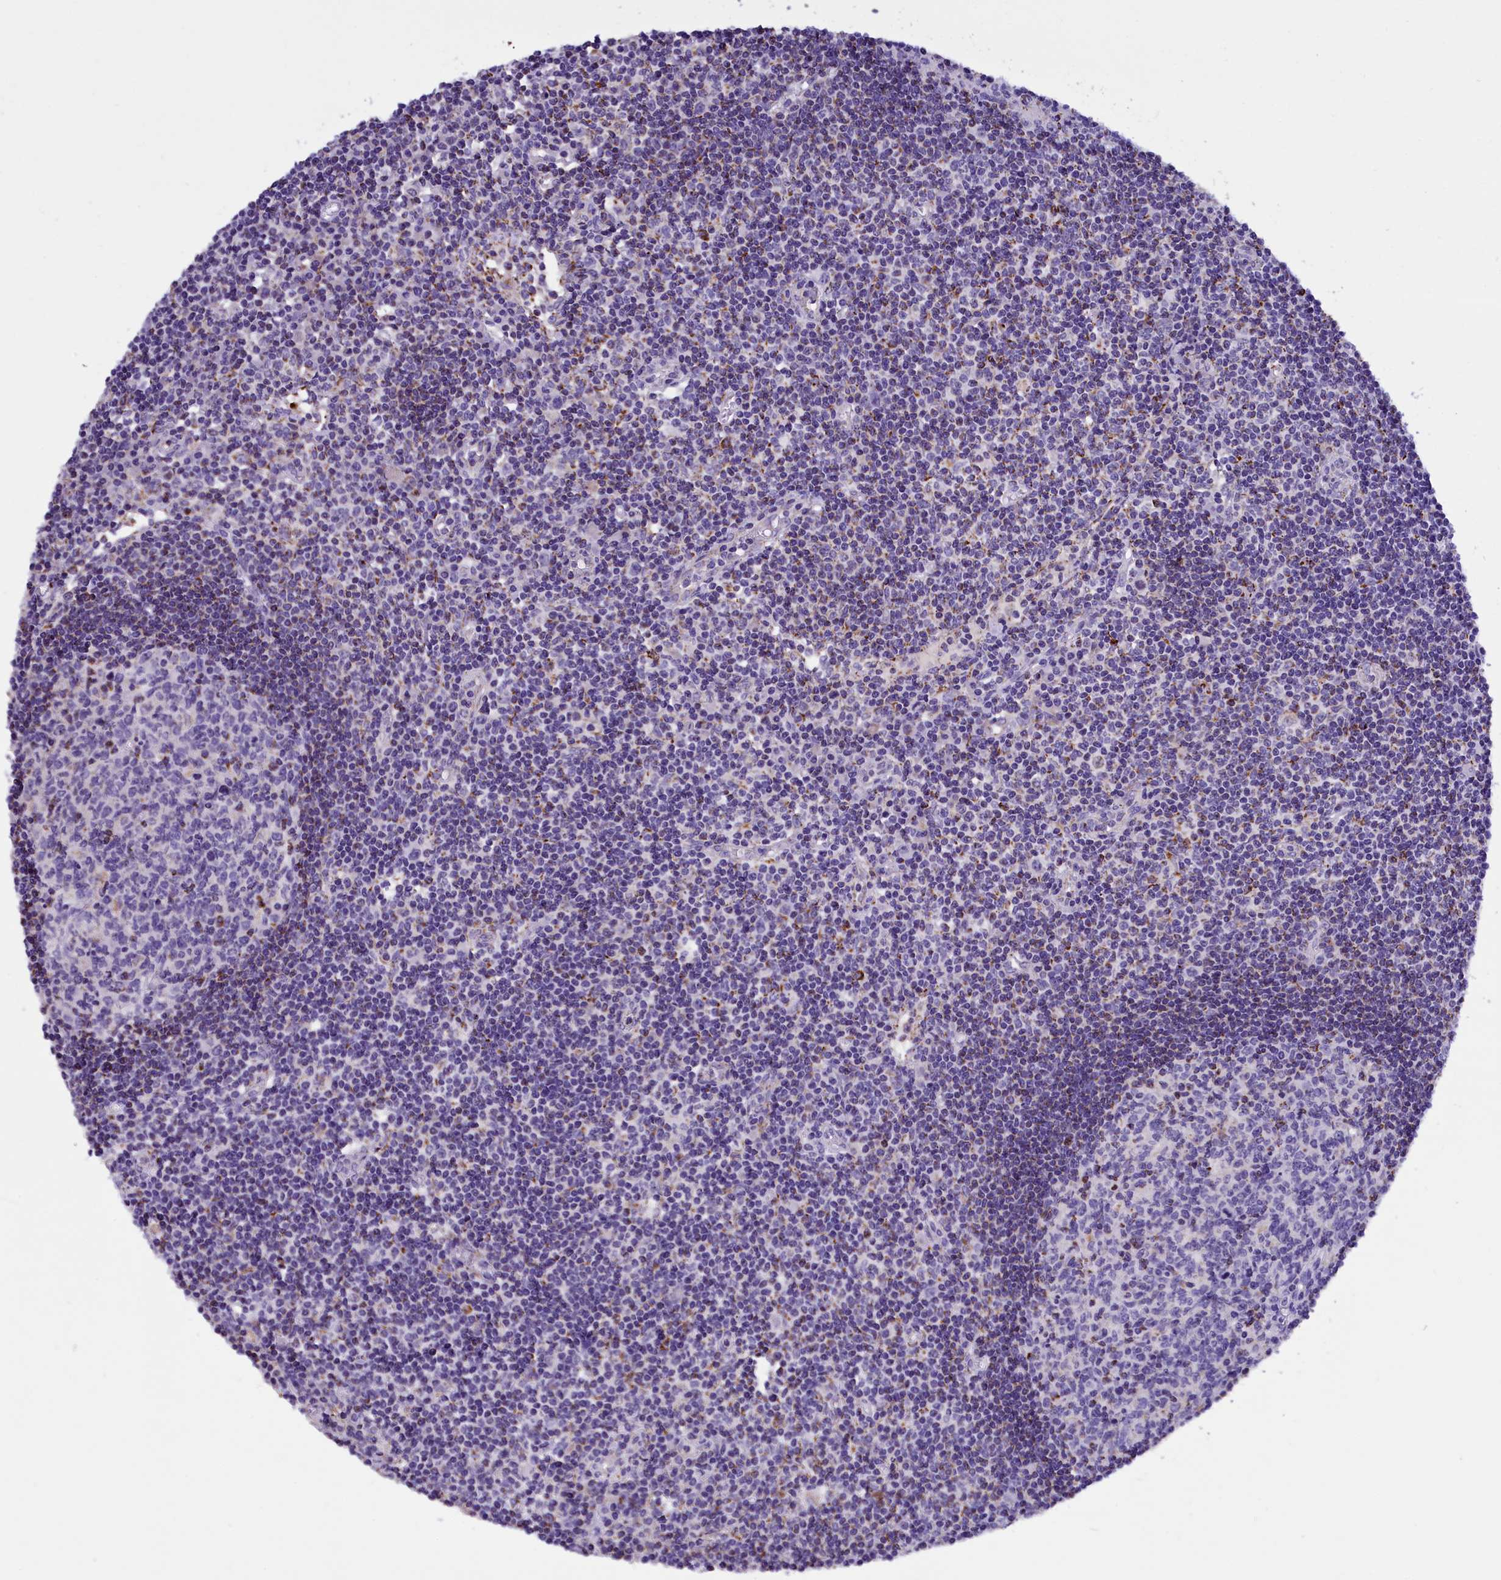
{"staining": {"intensity": "moderate", "quantity": "<25%", "location": "cytoplasmic/membranous"}, "tissue": "lymph node", "cell_type": "Germinal center cells", "image_type": "normal", "snomed": [{"axis": "morphology", "description": "Normal tissue, NOS"}, {"axis": "topography", "description": "Lymph node"}], "caption": "Immunohistochemical staining of unremarkable lymph node exhibits moderate cytoplasmic/membranous protein positivity in approximately <25% of germinal center cells.", "gene": "ABAT", "patient": {"sex": "female", "age": 55}}